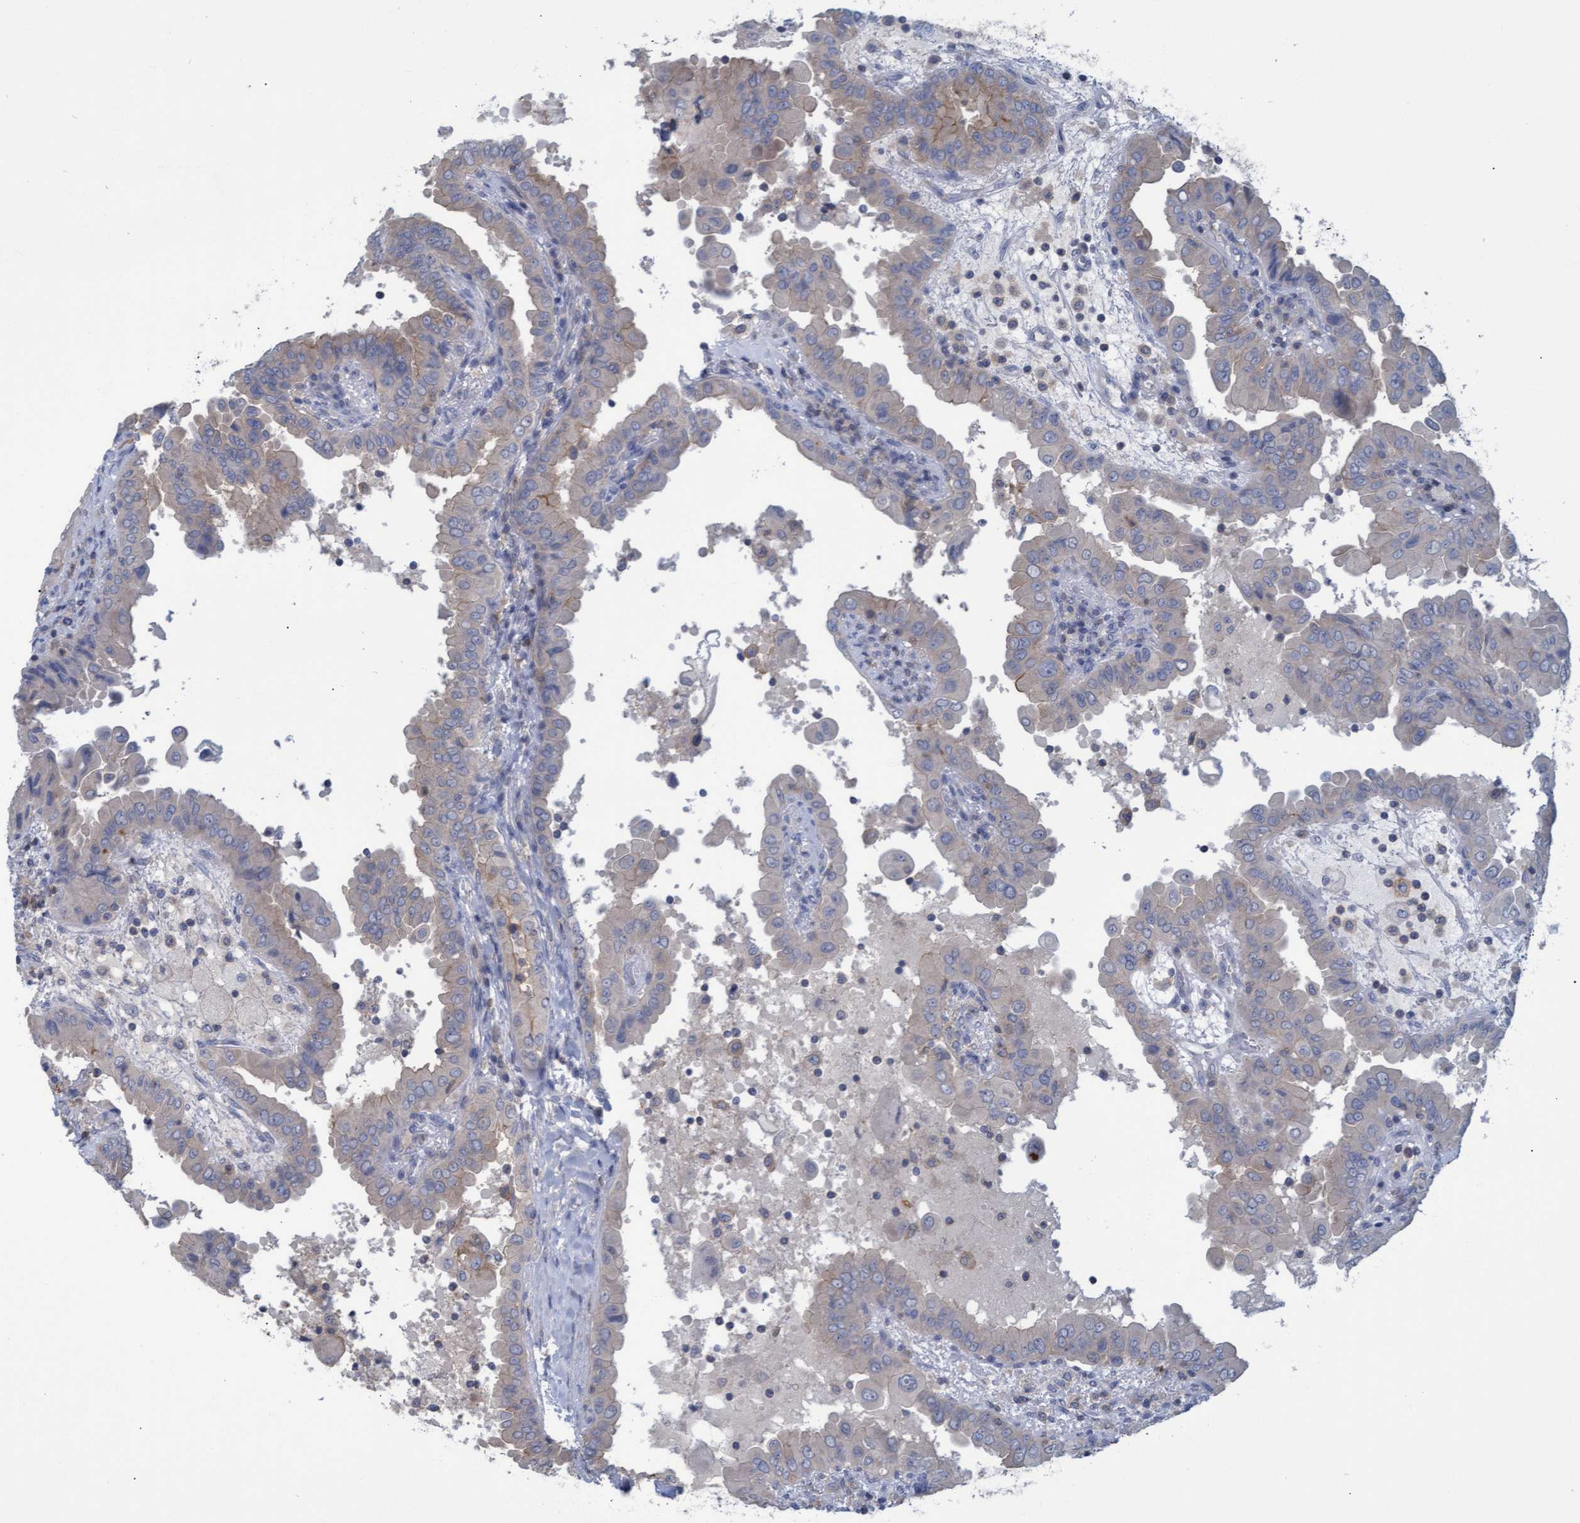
{"staining": {"intensity": "weak", "quantity": "<25%", "location": "cytoplasmic/membranous"}, "tissue": "thyroid cancer", "cell_type": "Tumor cells", "image_type": "cancer", "snomed": [{"axis": "morphology", "description": "Papillary adenocarcinoma, NOS"}, {"axis": "topography", "description": "Thyroid gland"}], "caption": "Immunohistochemistry image of human thyroid cancer stained for a protein (brown), which shows no expression in tumor cells.", "gene": "NAA15", "patient": {"sex": "male", "age": 33}}